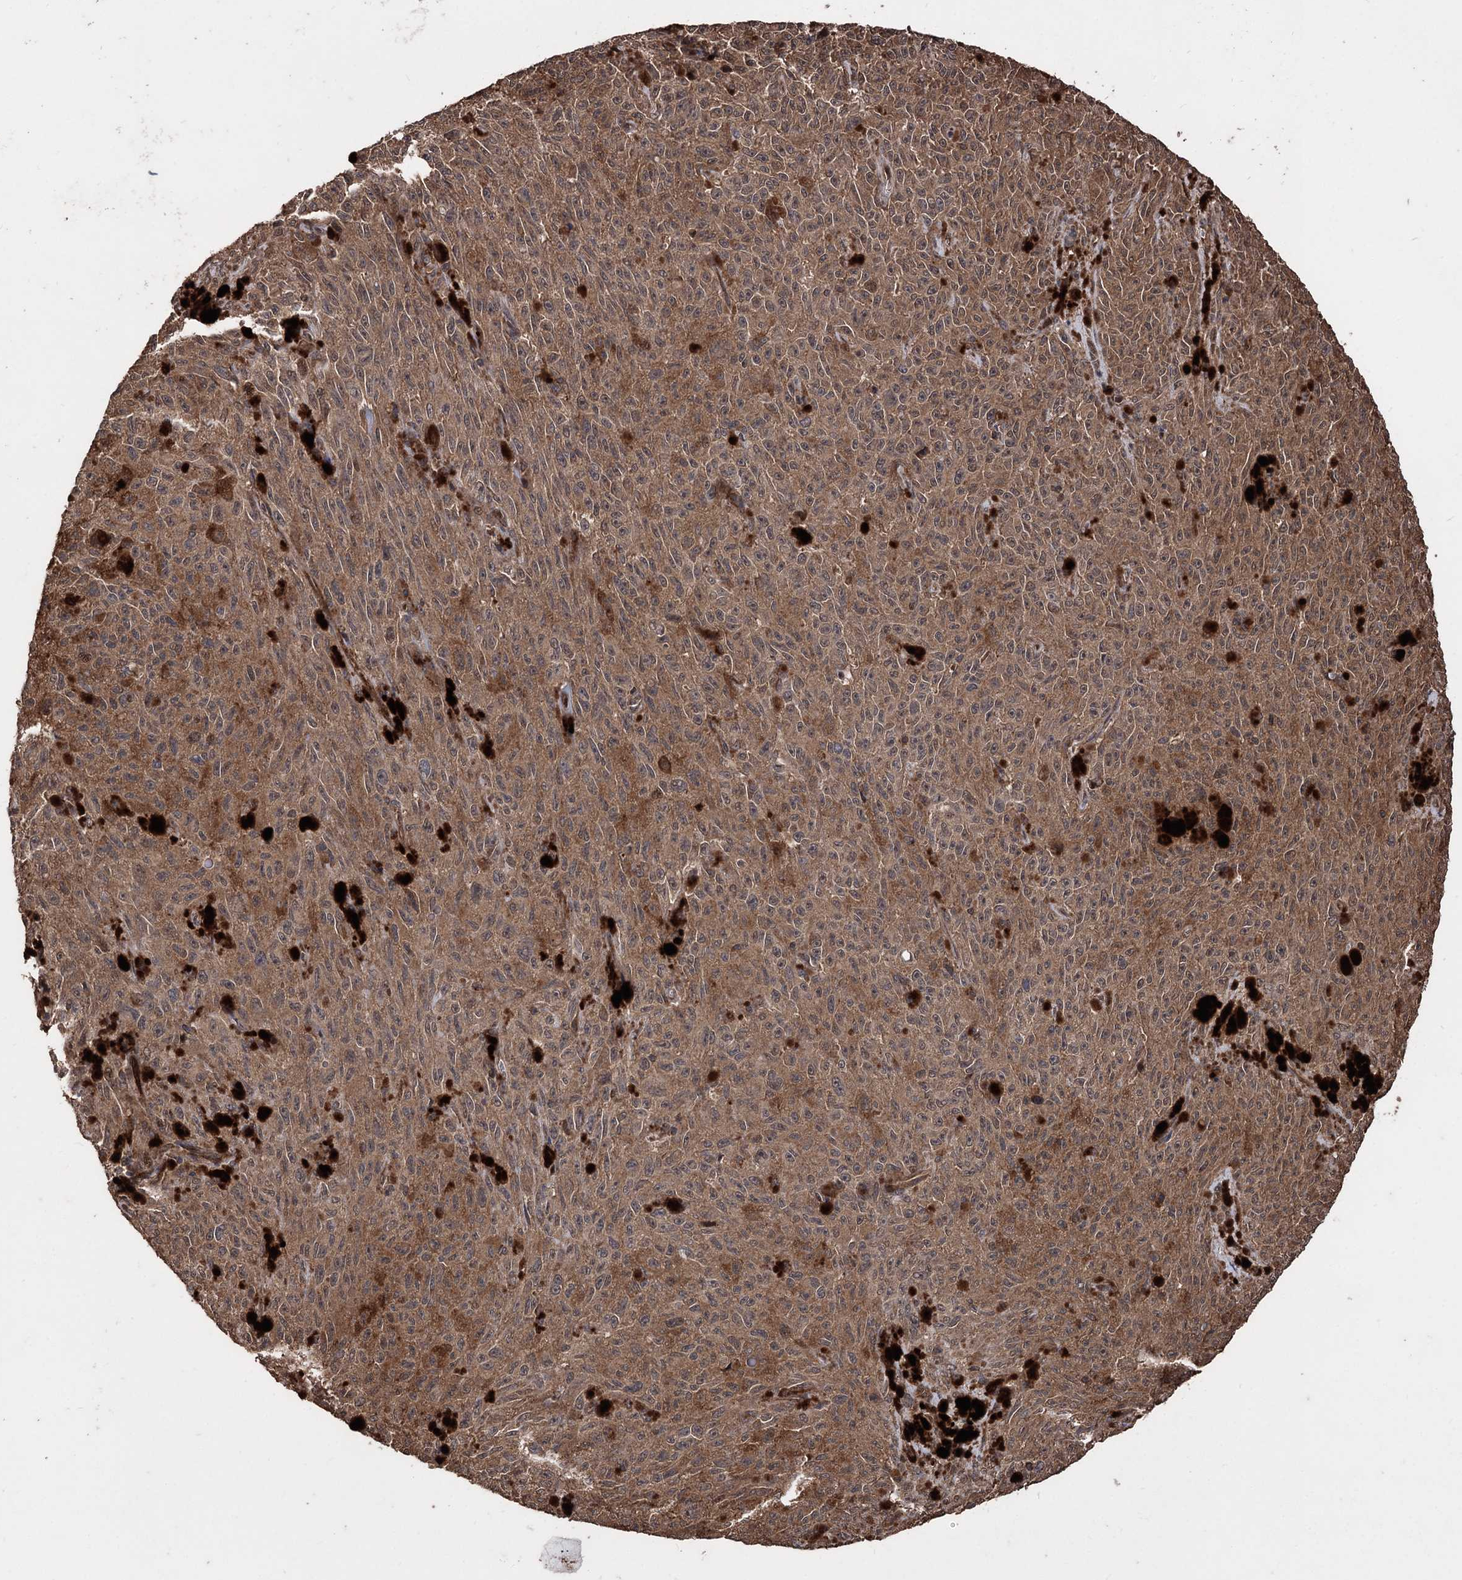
{"staining": {"intensity": "moderate", "quantity": ">75%", "location": "cytoplasmic/membranous"}, "tissue": "melanoma", "cell_type": "Tumor cells", "image_type": "cancer", "snomed": [{"axis": "morphology", "description": "Malignant melanoma, NOS"}, {"axis": "topography", "description": "Skin"}], "caption": "Human malignant melanoma stained with a brown dye shows moderate cytoplasmic/membranous positive expression in about >75% of tumor cells.", "gene": "RASSF3", "patient": {"sex": "female", "age": 82}}